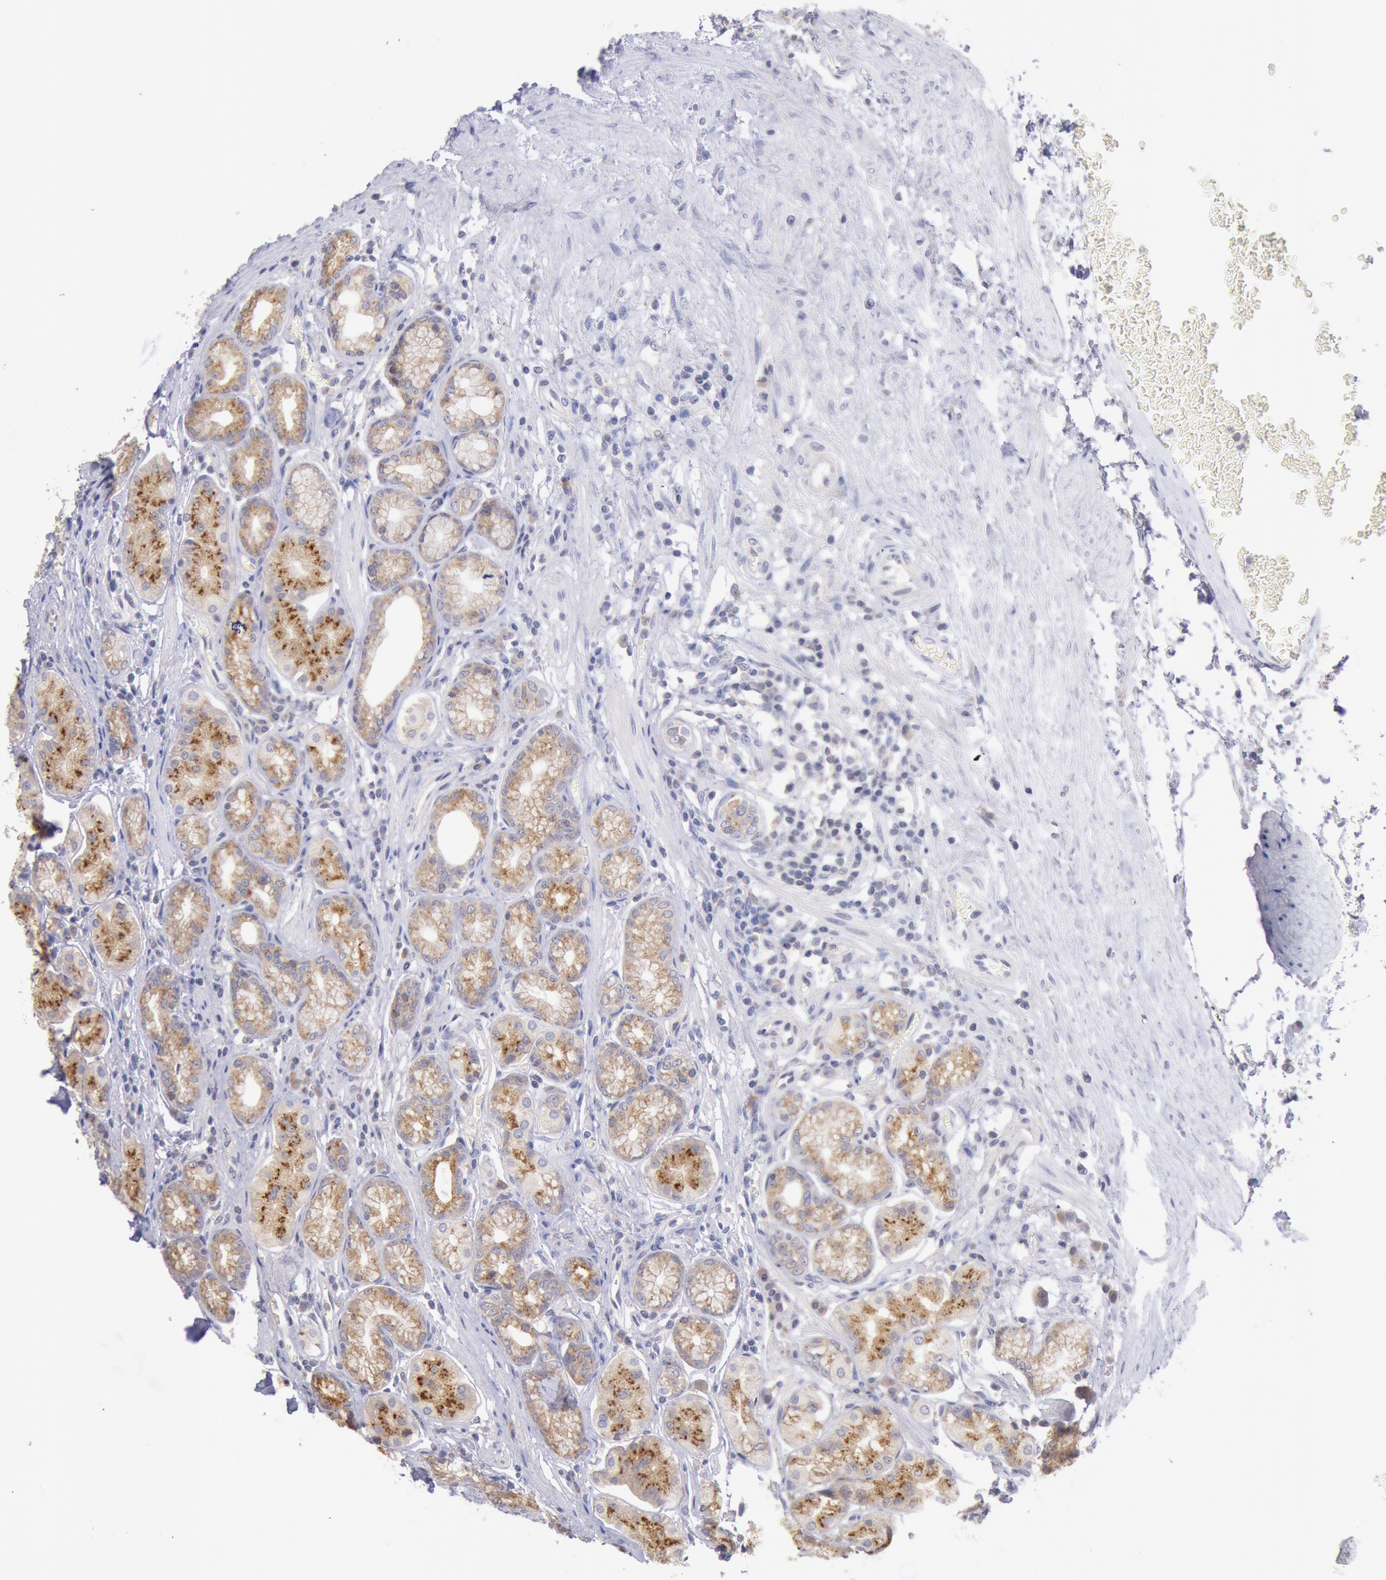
{"staining": {"intensity": "moderate", "quantity": ">75%", "location": "cytoplasmic/membranous"}, "tissue": "stomach", "cell_type": "Glandular cells", "image_type": "normal", "snomed": [{"axis": "morphology", "description": "Normal tissue, NOS"}, {"axis": "topography", "description": "Stomach"}, {"axis": "topography", "description": "Stomach, lower"}], "caption": "Stomach stained with immunohistochemistry (IHC) displays moderate cytoplasmic/membranous staining in approximately >75% of glandular cells.", "gene": "GAL3ST1", "patient": {"sex": "male", "age": 76}}